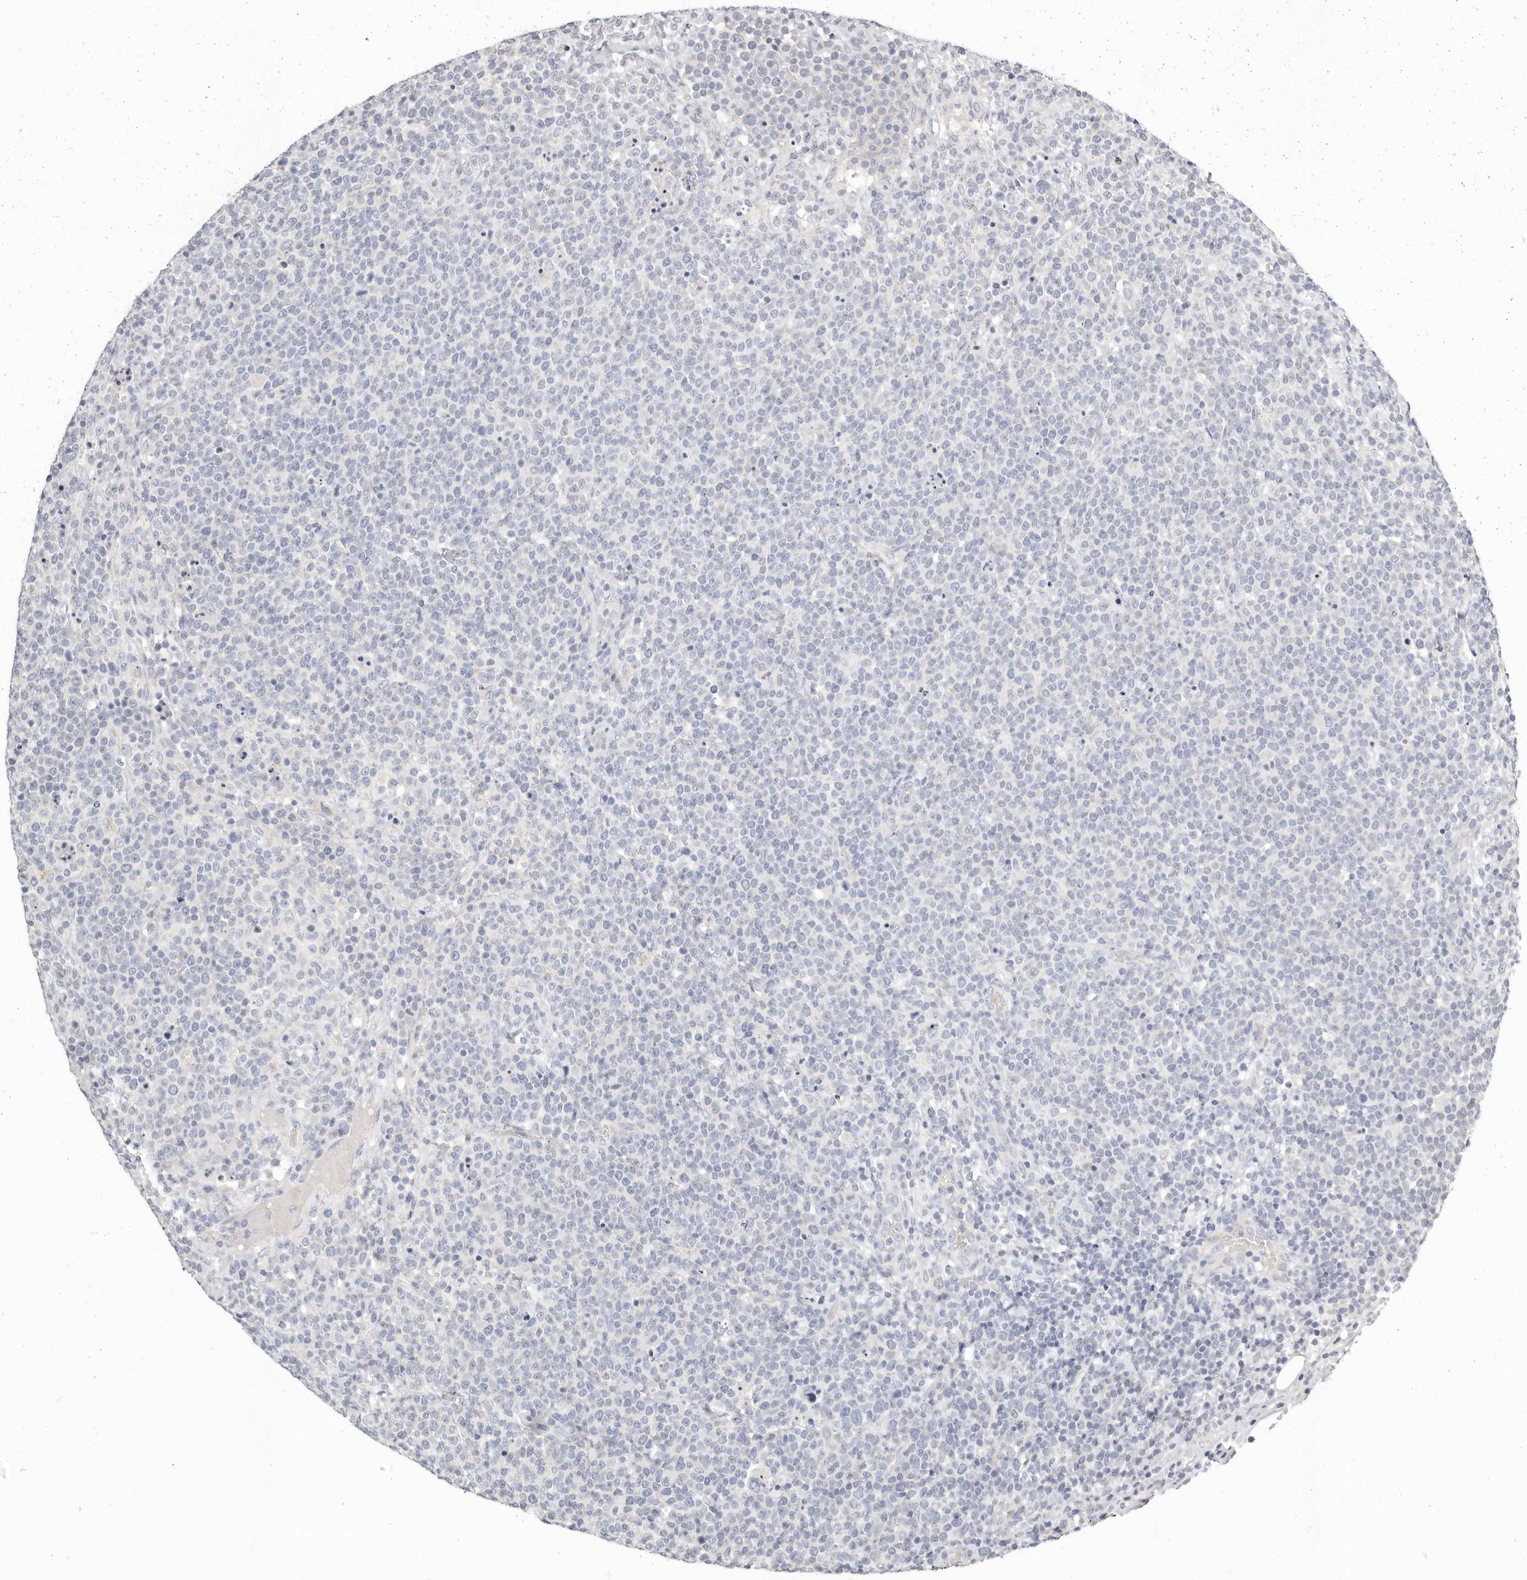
{"staining": {"intensity": "negative", "quantity": "none", "location": "none"}, "tissue": "lymphoma", "cell_type": "Tumor cells", "image_type": "cancer", "snomed": [{"axis": "morphology", "description": "Malignant lymphoma, non-Hodgkin's type, High grade"}, {"axis": "topography", "description": "Lymph node"}], "caption": "Micrograph shows no significant protein positivity in tumor cells of lymphoma.", "gene": "TMEM63B", "patient": {"sex": "male", "age": 61}}